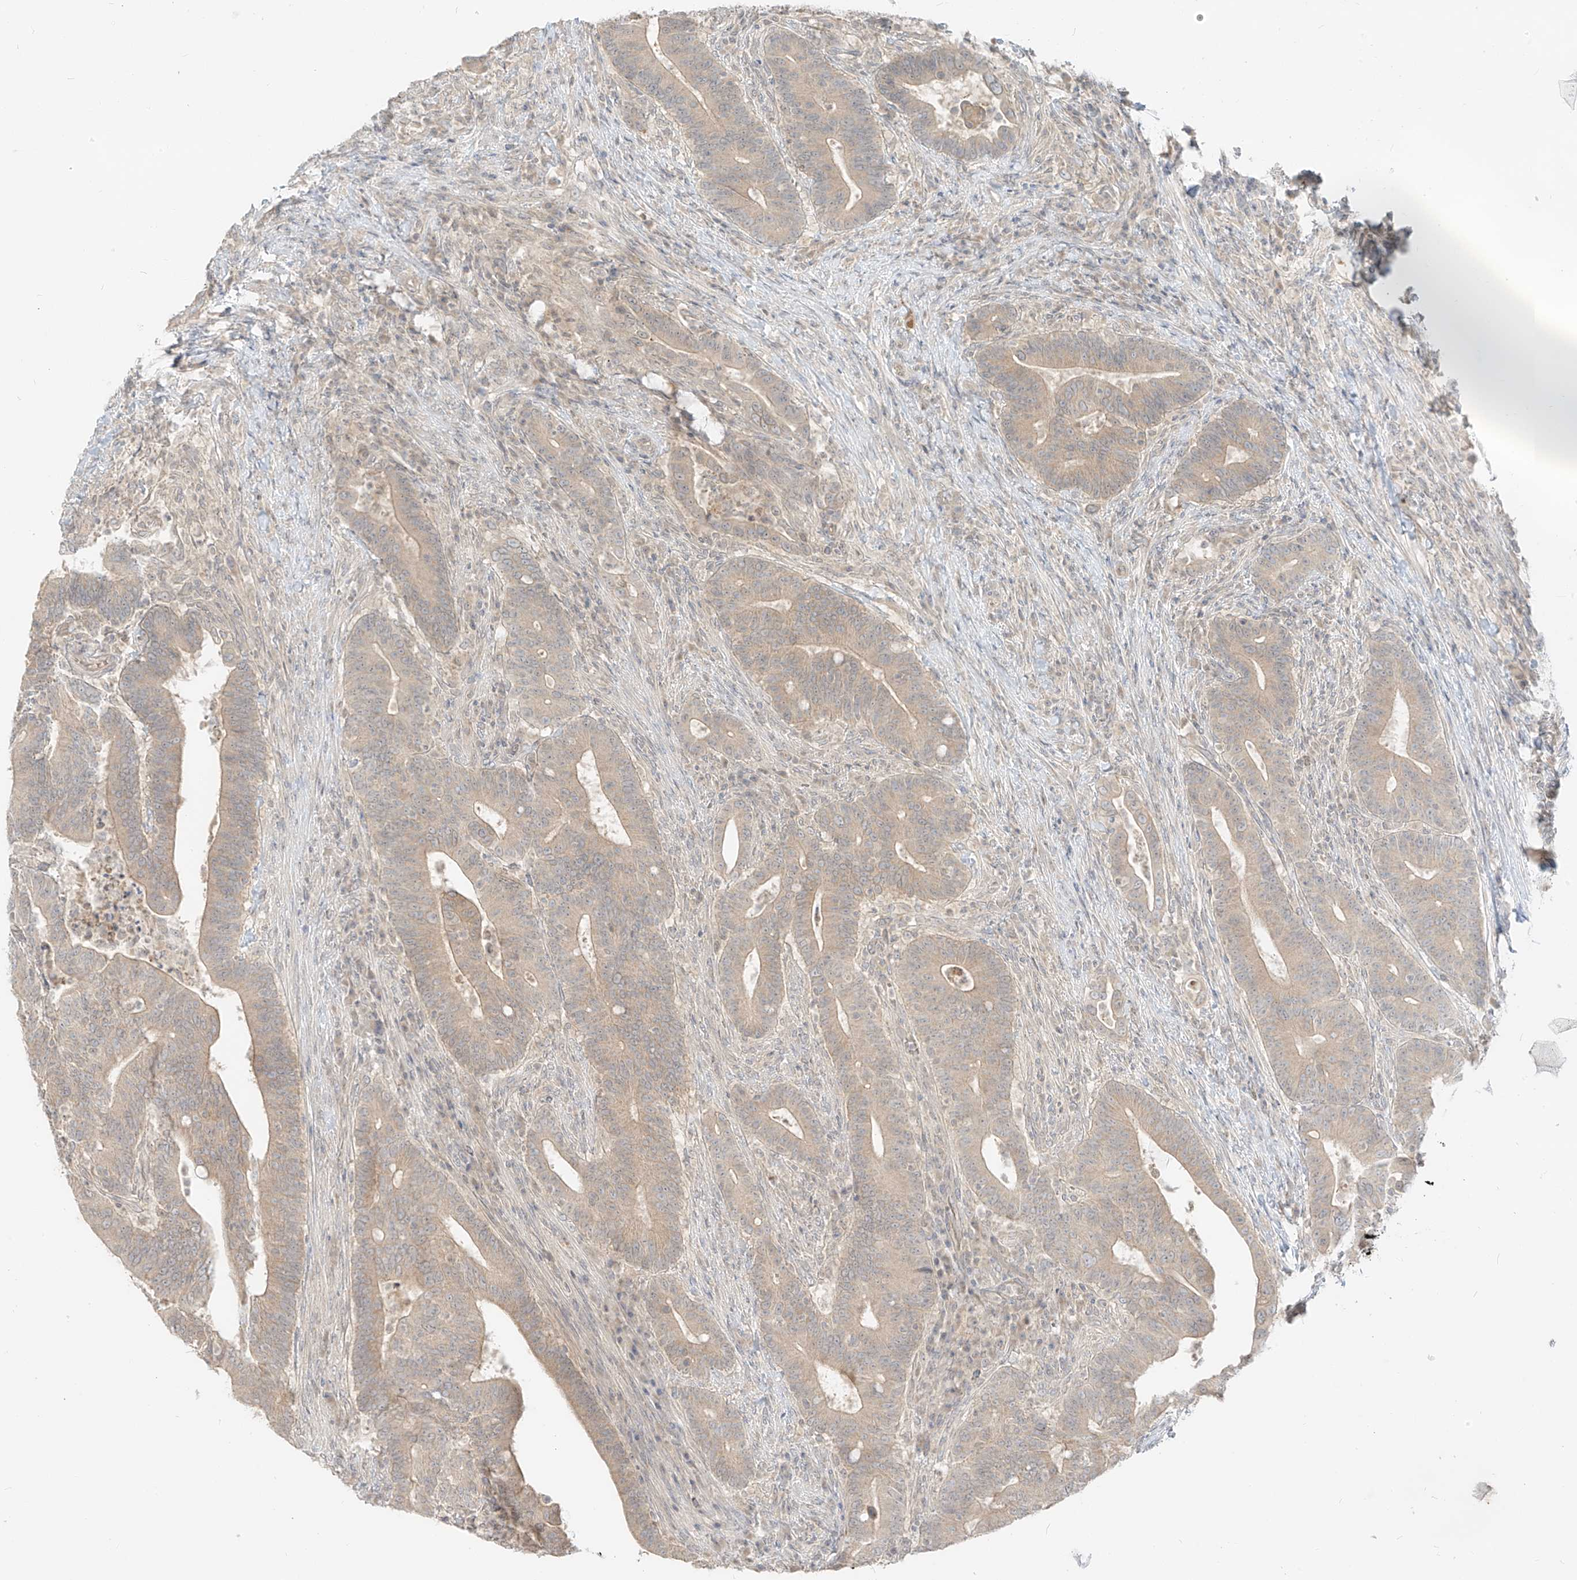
{"staining": {"intensity": "weak", "quantity": "25%-75%", "location": "cytoplasmic/membranous"}, "tissue": "colorectal cancer", "cell_type": "Tumor cells", "image_type": "cancer", "snomed": [{"axis": "morphology", "description": "Adenocarcinoma, NOS"}, {"axis": "topography", "description": "Colon"}], "caption": "Colorectal adenocarcinoma stained for a protein (brown) exhibits weak cytoplasmic/membranous positive positivity in about 25%-75% of tumor cells.", "gene": "LIPT1", "patient": {"sex": "female", "age": 66}}